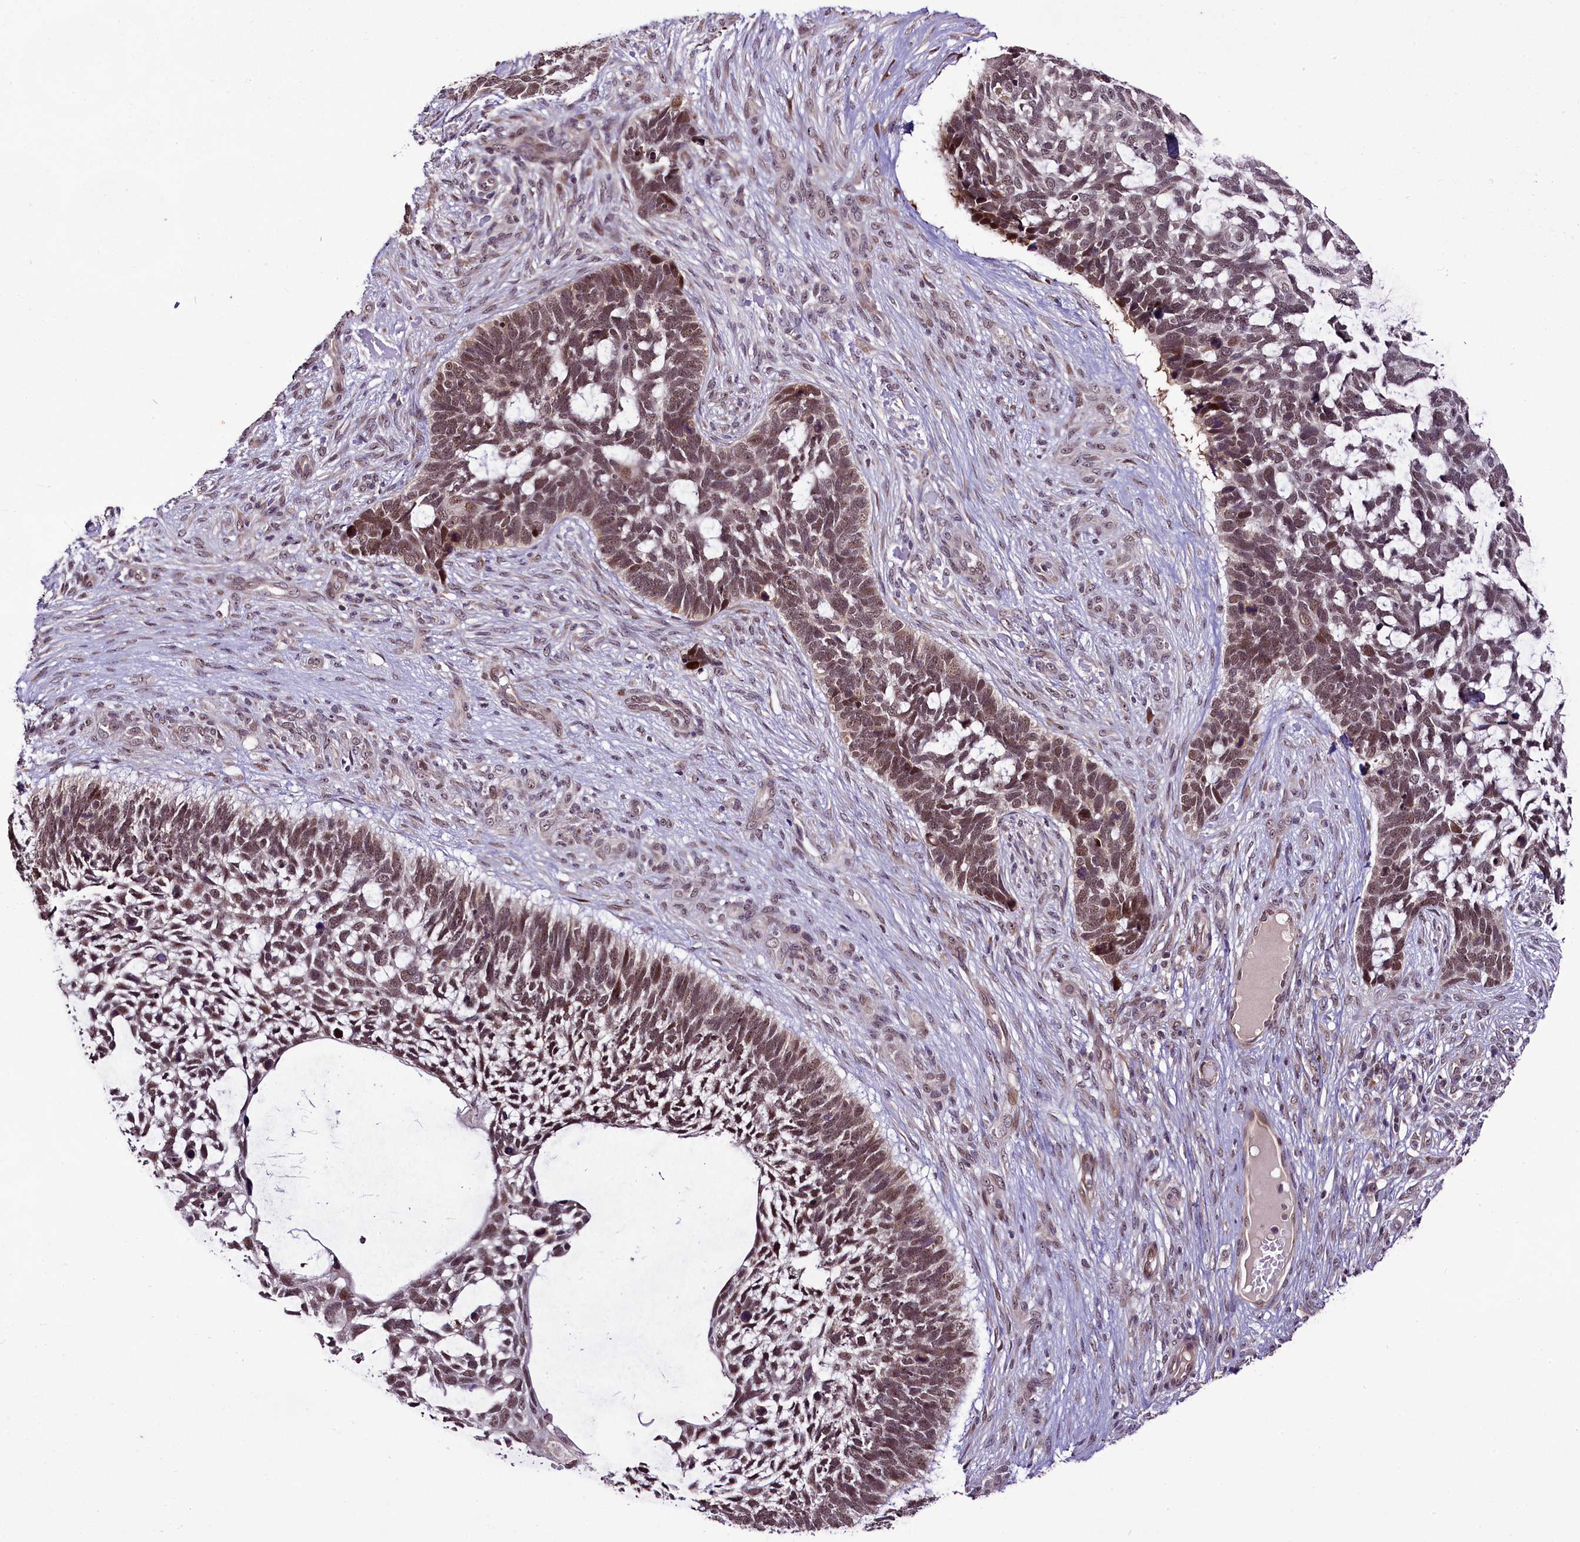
{"staining": {"intensity": "moderate", "quantity": ">75%", "location": "nuclear"}, "tissue": "skin cancer", "cell_type": "Tumor cells", "image_type": "cancer", "snomed": [{"axis": "morphology", "description": "Basal cell carcinoma"}, {"axis": "topography", "description": "Skin"}], "caption": "Approximately >75% of tumor cells in skin cancer (basal cell carcinoma) display moderate nuclear protein positivity as visualized by brown immunohistochemical staining.", "gene": "RPUSD2", "patient": {"sex": "male", "age": 88}}